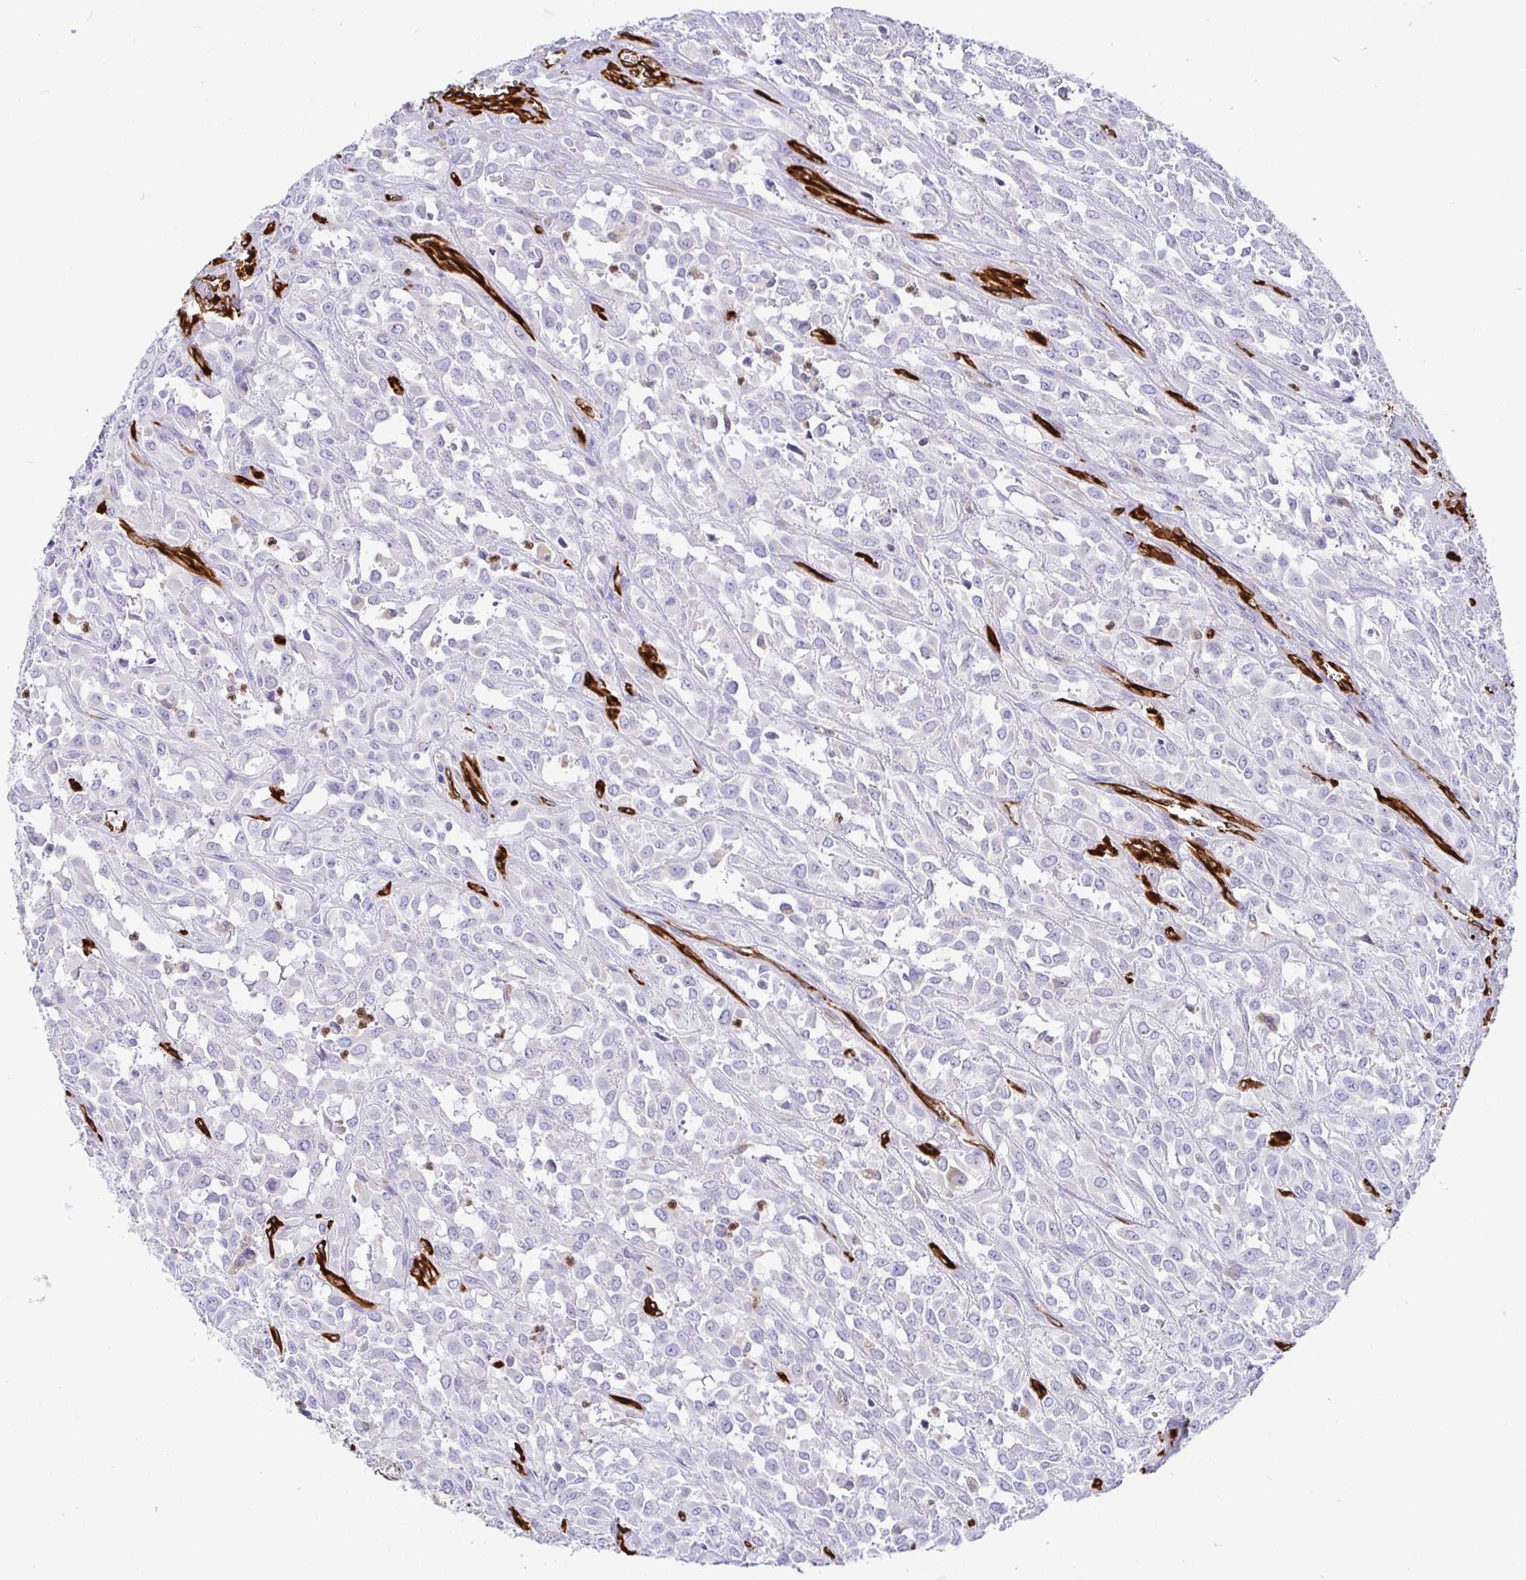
{"staining": {"intensity": "negative", "quantity": "none", "location": "none"}, "tissue": "urothelial cancer", "cell_type": "Tumor cells", "image_type": "cancer", "snomed": [{"axis": "morphology", "description": "Urothelial carcinoma, High grade"}, {"axis": "topography", "description": "Urinary bladder"}], "caption": "Immunohistochemistry (IHC) of human high-grade urothelial carcinoma shows no positivity in tumor cells.", "gene": "TP53I11", "patient": {"sex": "male", "age": 67}}